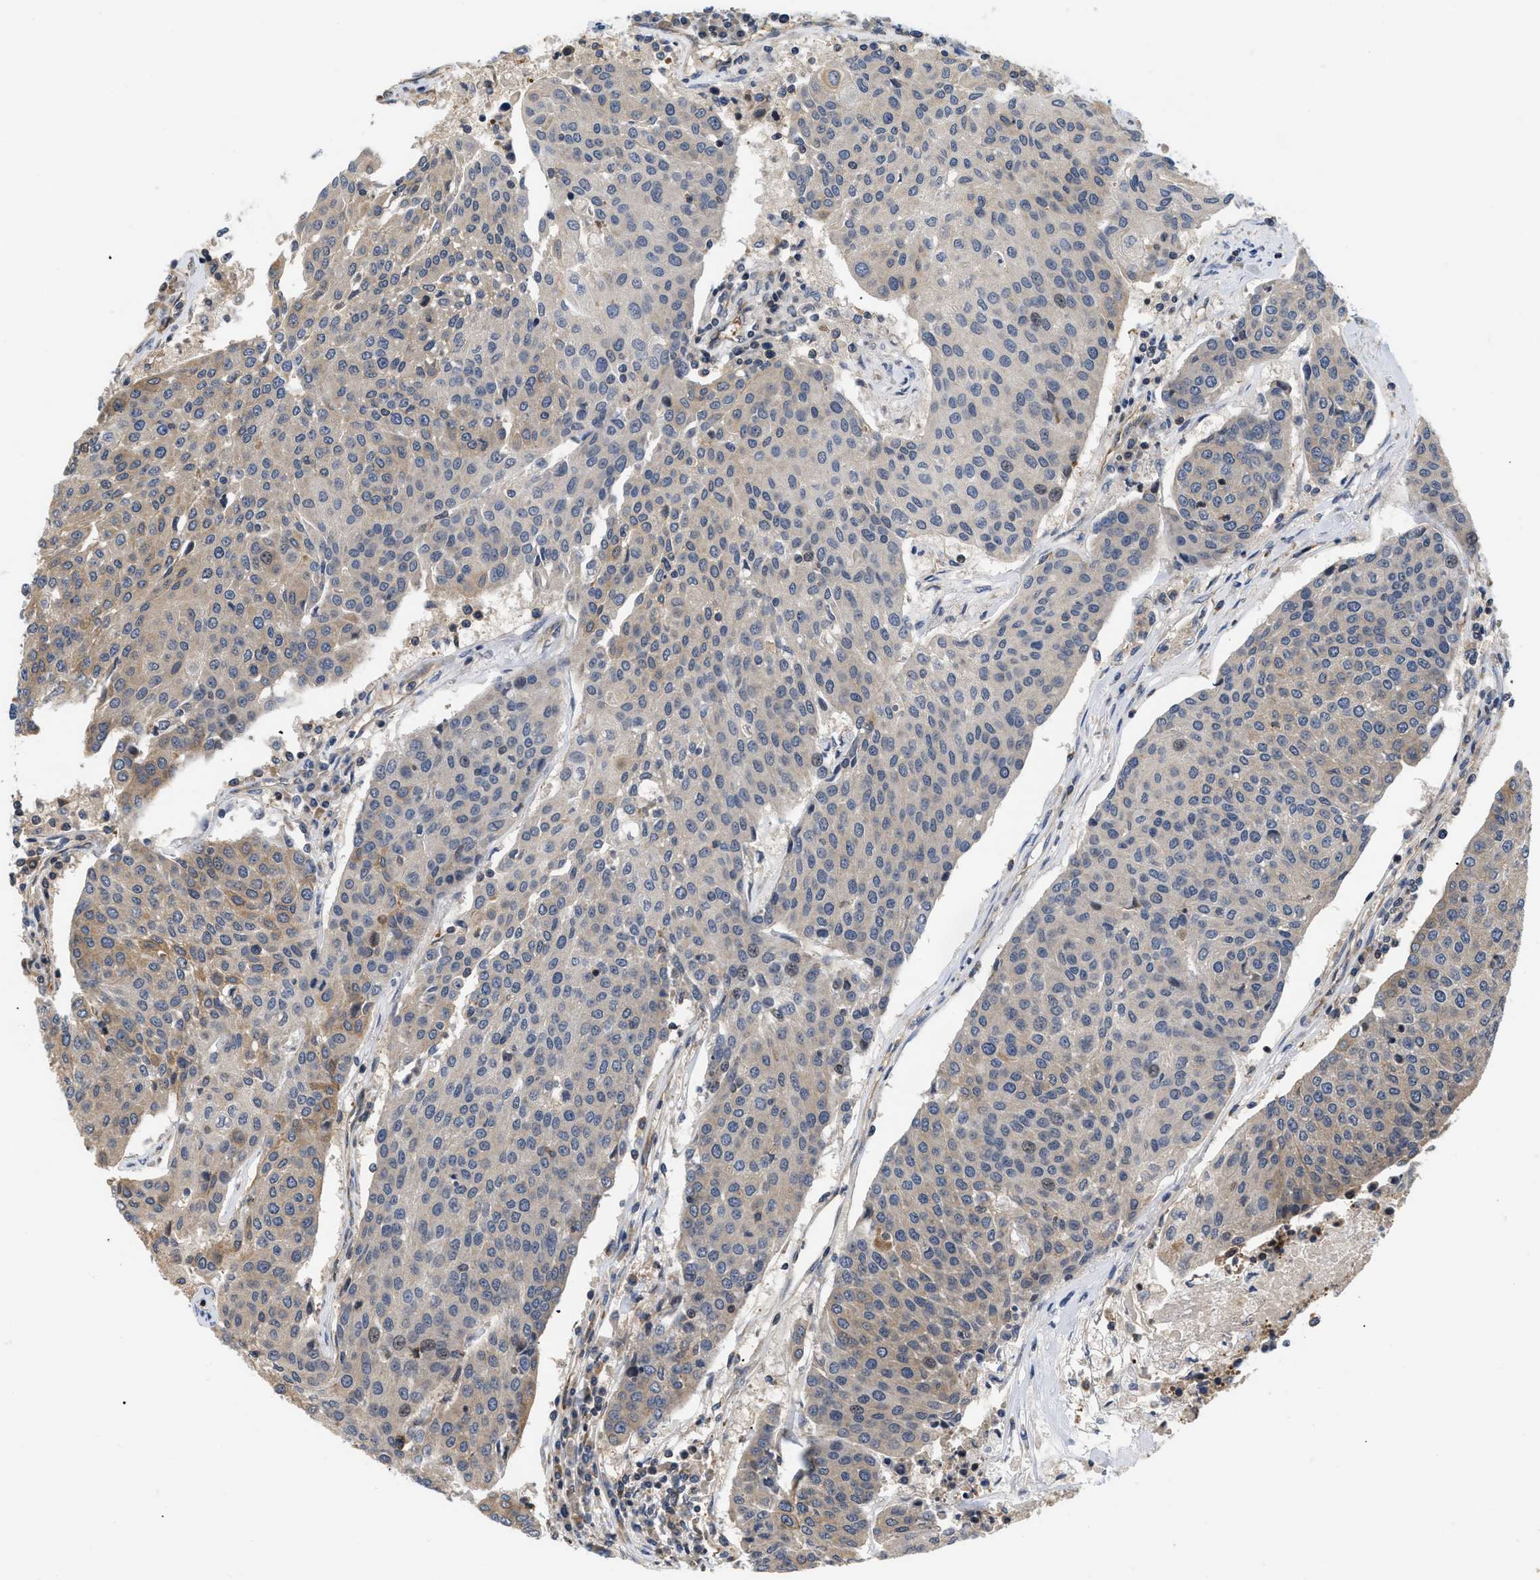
{"staining": {"intensity": "moderate", "quantity": "<25%", "location": "cytoplasmic/membranous"}, "tissue": "urothelial cancer", "cell_type": "Tumor cells", "image_type": "cancer", "snomed": [{"axis": "morphology", "description": "Urothelial carcinoma, High grade"}, {"axis": "topography", "description": "Urinary bladder"}], "caption": "Moderate cytoplasmic/membranous protein staining is appreciated in approximately <25% of tumor cells in urothelial cancer.", "gene": "HMGCR", "patient": {"sex": "female", "age": 85}}